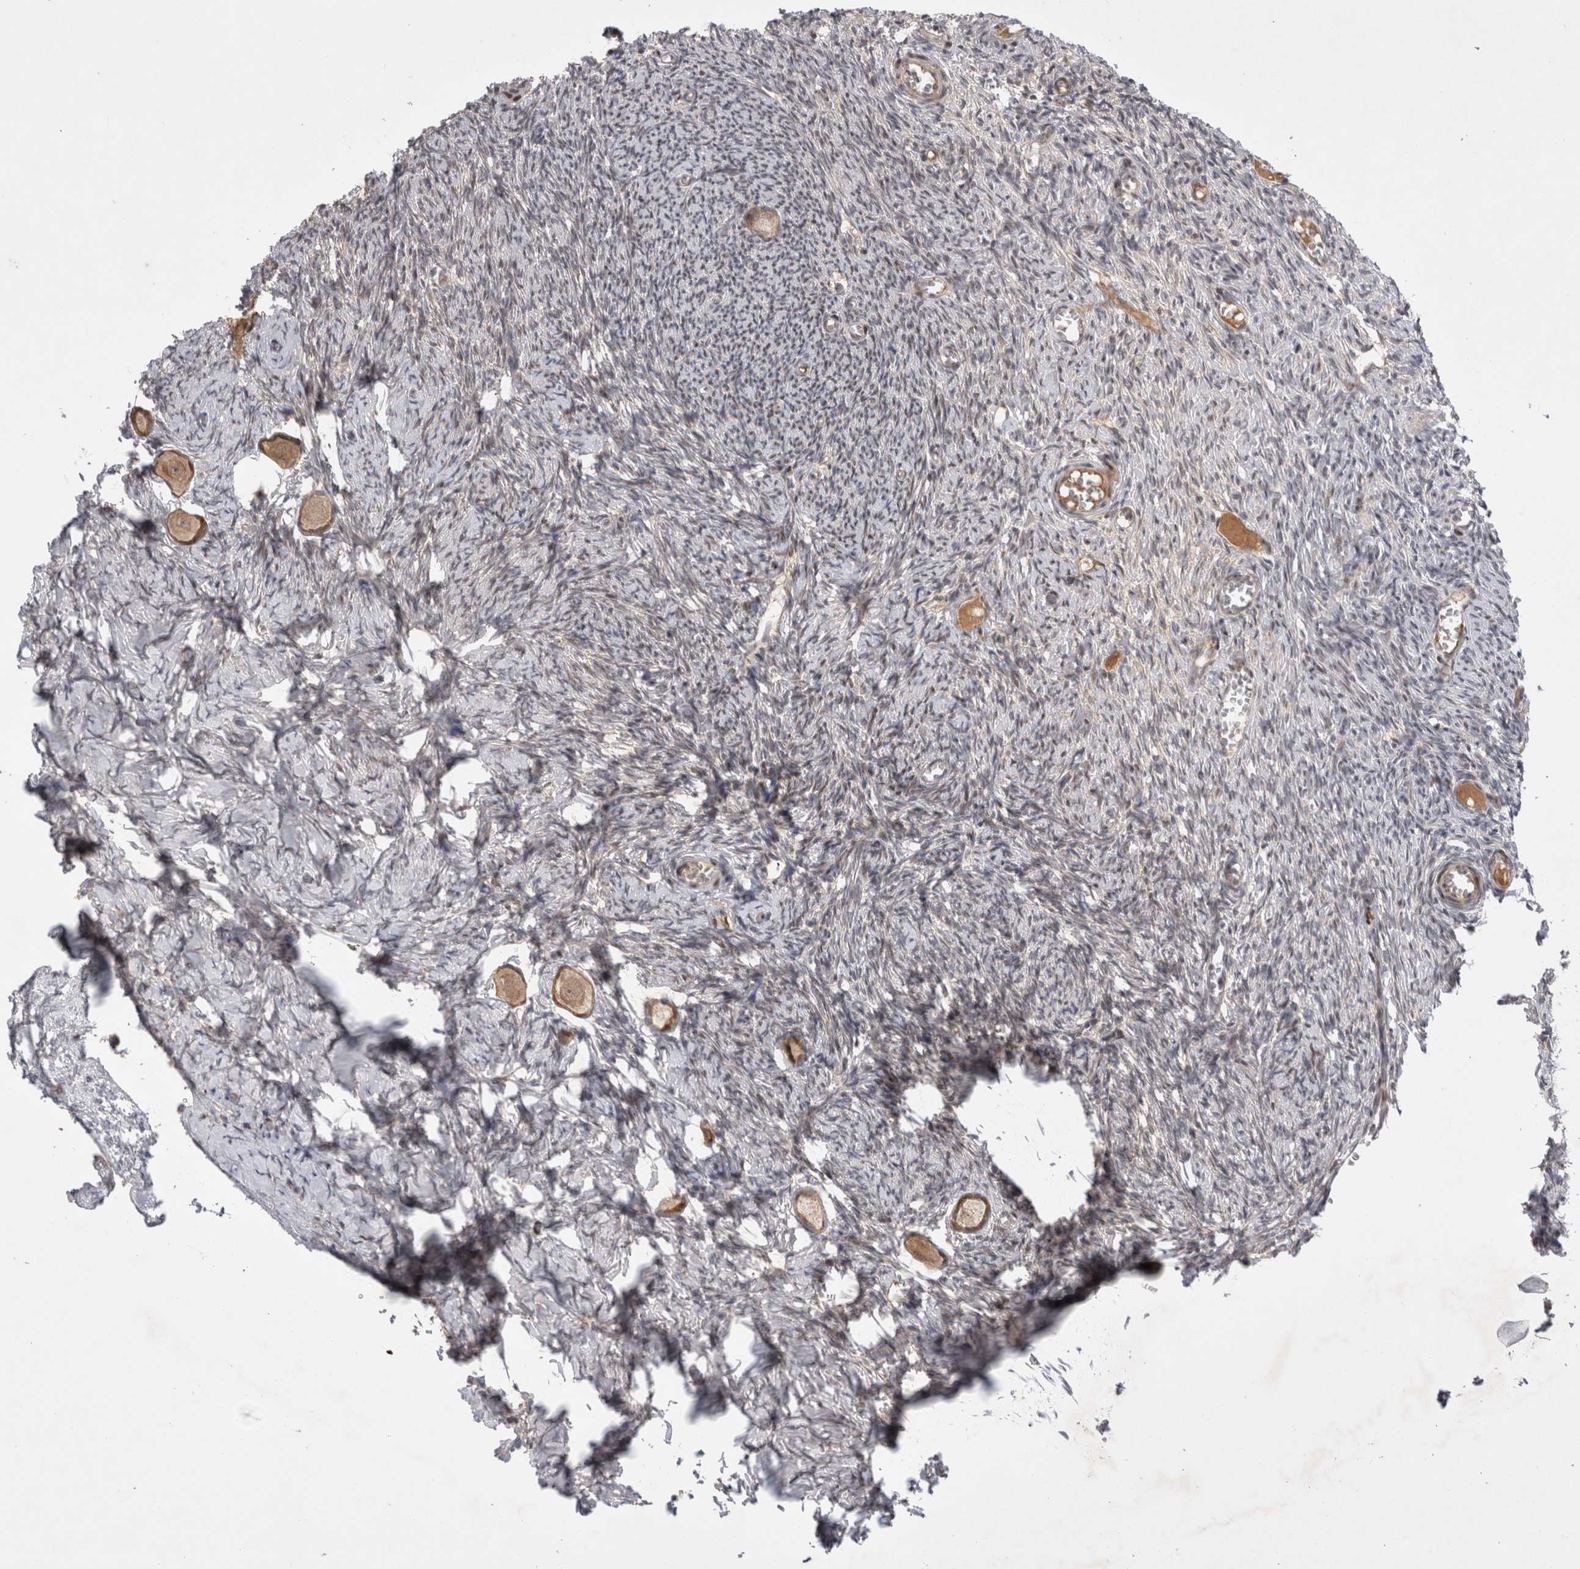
{"staining": {"intensity": "moderate", "quantity": ">75%", "location": "cytoplasmic/membranous"}, "tissue": "ovary", "cell_type": "Follicle cells", "image_type": "normal", "snomed": [{"axis": "morphology", "description": "Normal tissue, NOS"}, {"axis": "topography", "description": "Ovary"}], "caption": "Moderate cytoplasmic/membranous positivity is seen in approximately >75% of follicle cells in benign ovary. (Brightfield microscopy of DAB IHC at high magnification).", "gene": "PLEKHM1", "patient": {"sex": "female", "age": 27}}